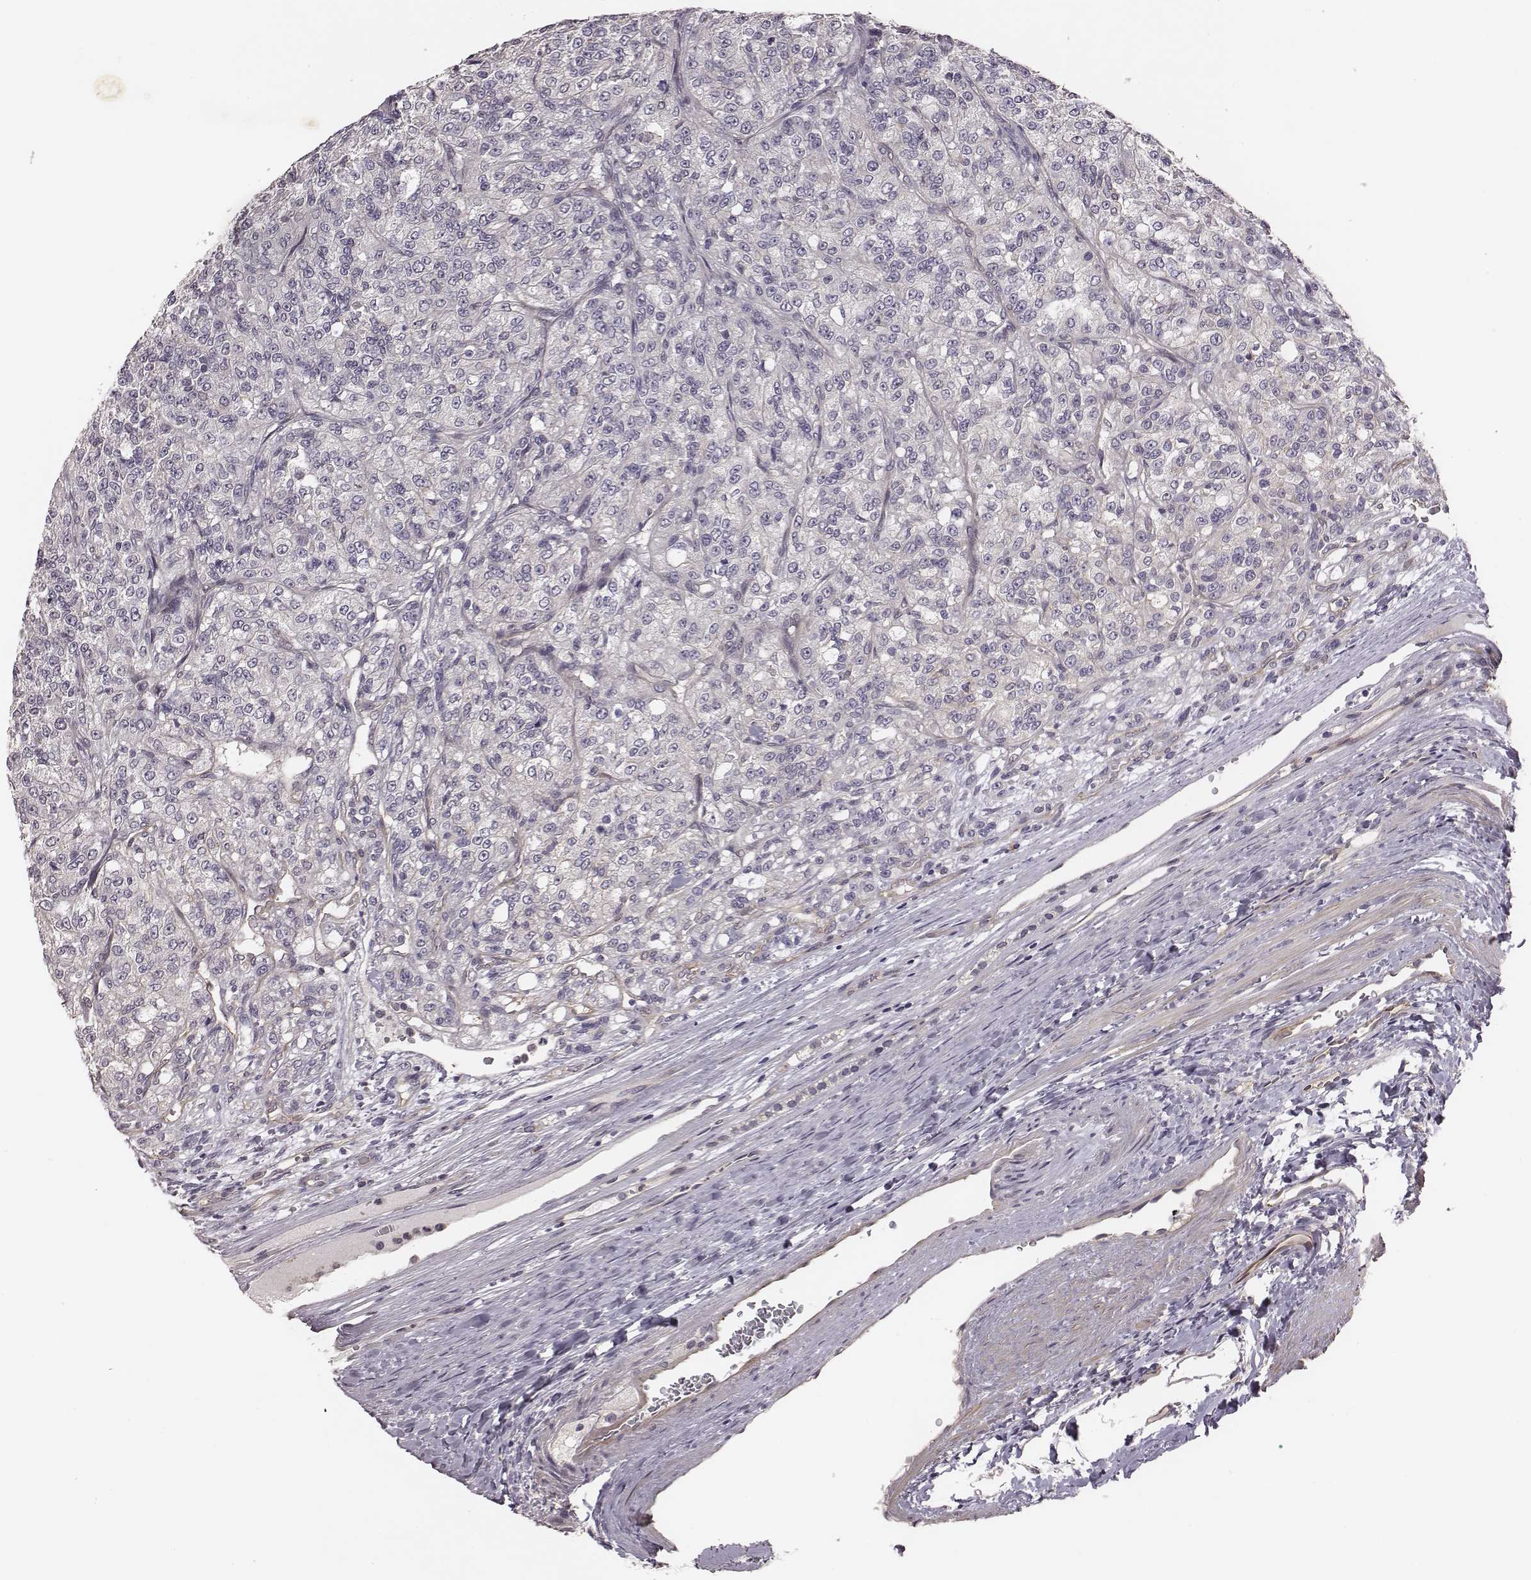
{"staining": {"intensity": "negative", "quantity": "none", "location": "none"}, "tissue": "renal cancer", "cell_type": "Tumor cells", "image_type": "cancer", "snomed": [{"axis": "morphology", "description": "Adenocarcinoma, NOS"}, {"axis": "topography", "description": "Kidney"}], "caption": "Tumor cells show no significant positivity in renal cancer. The staining was performed using DAB (3,3'-diaminobenzidine) to visualize the protein expression in brown, while the nuclei were stained in blue with hematoxylin (Magnification: 20x).", "gene": "SCARF1", "patient": {"sex": "female", "age": 63}}